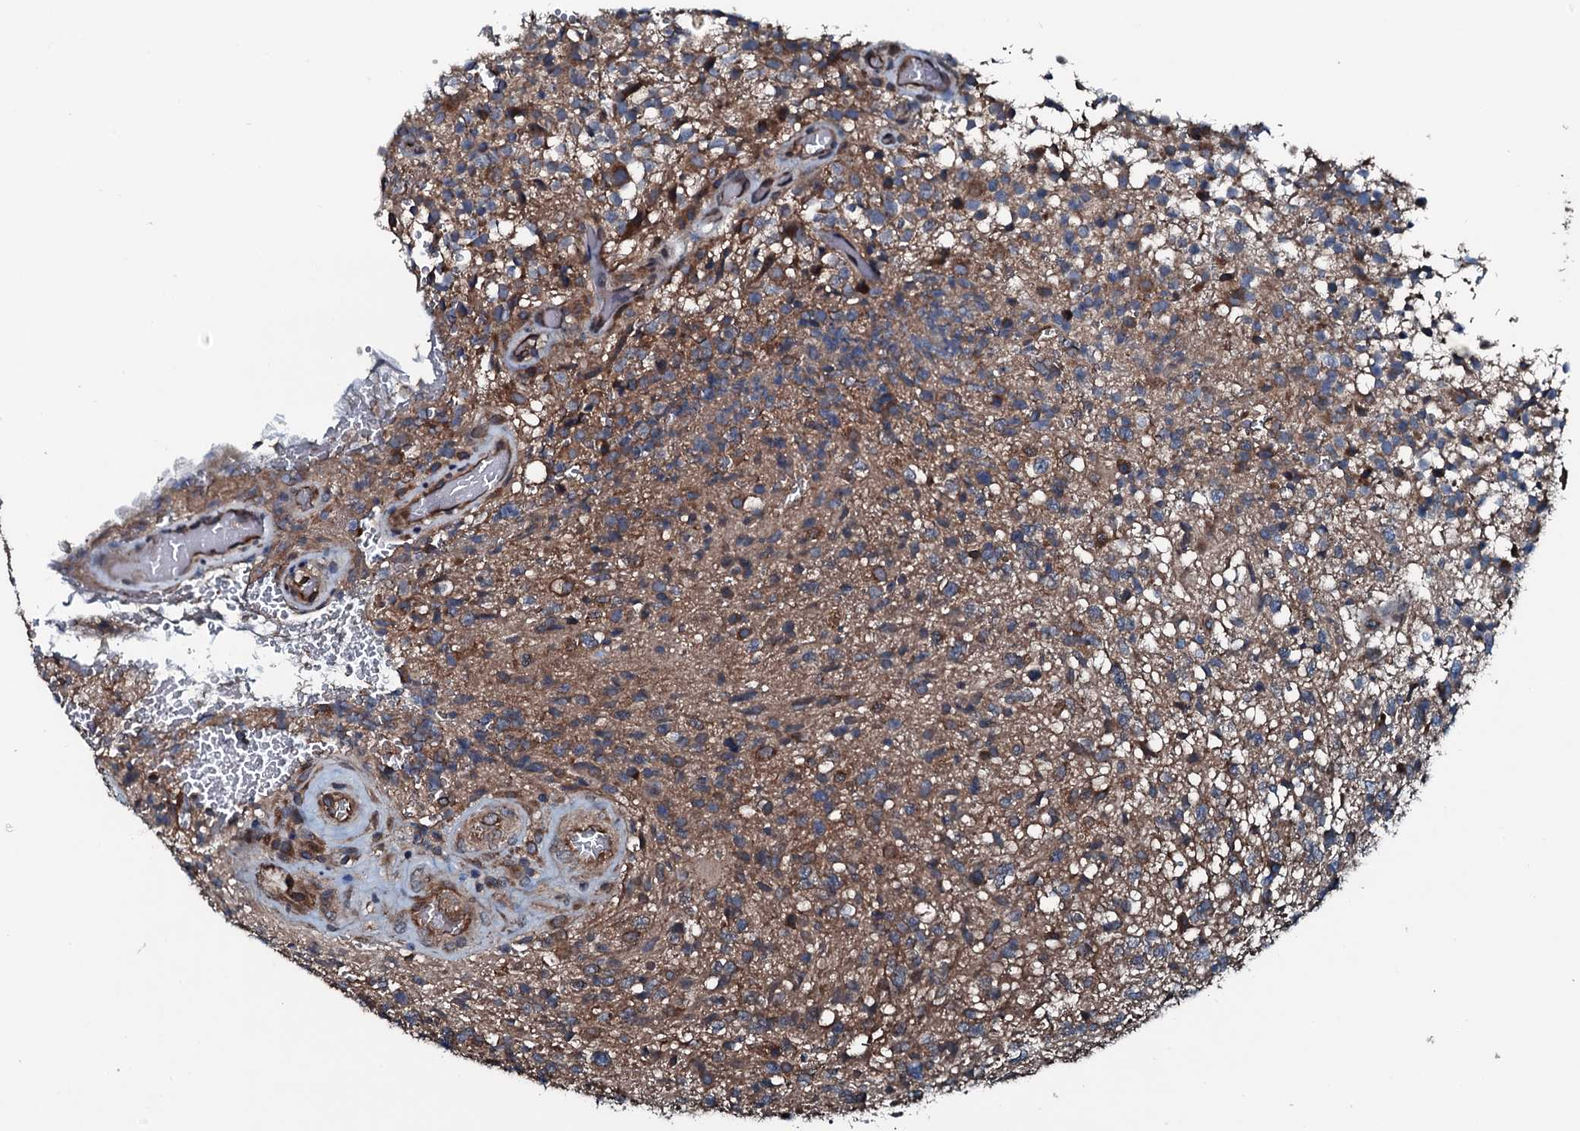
{"staining": {"intensity": "moderate", "quantity": ">75%", "location": "cytoplasmic/membranous"}, "tissue": "glioma", "cell_type": "Tumor cells", "image_type": "cancer", "snomed": [{"axis": "morphology", "description": "Glioma, malignant, High grade"}, {"axis": "topography", "description": "Brain"}], "caption": "Malignant glioma (high-grade) was stained to show a protein in brown. There is medium levels of moderate cytoplasmic/membranous positivity in approximately >75% of tumor cells.", "gene": "AARS1", "patient": {"sex": "male", "age": 56}}